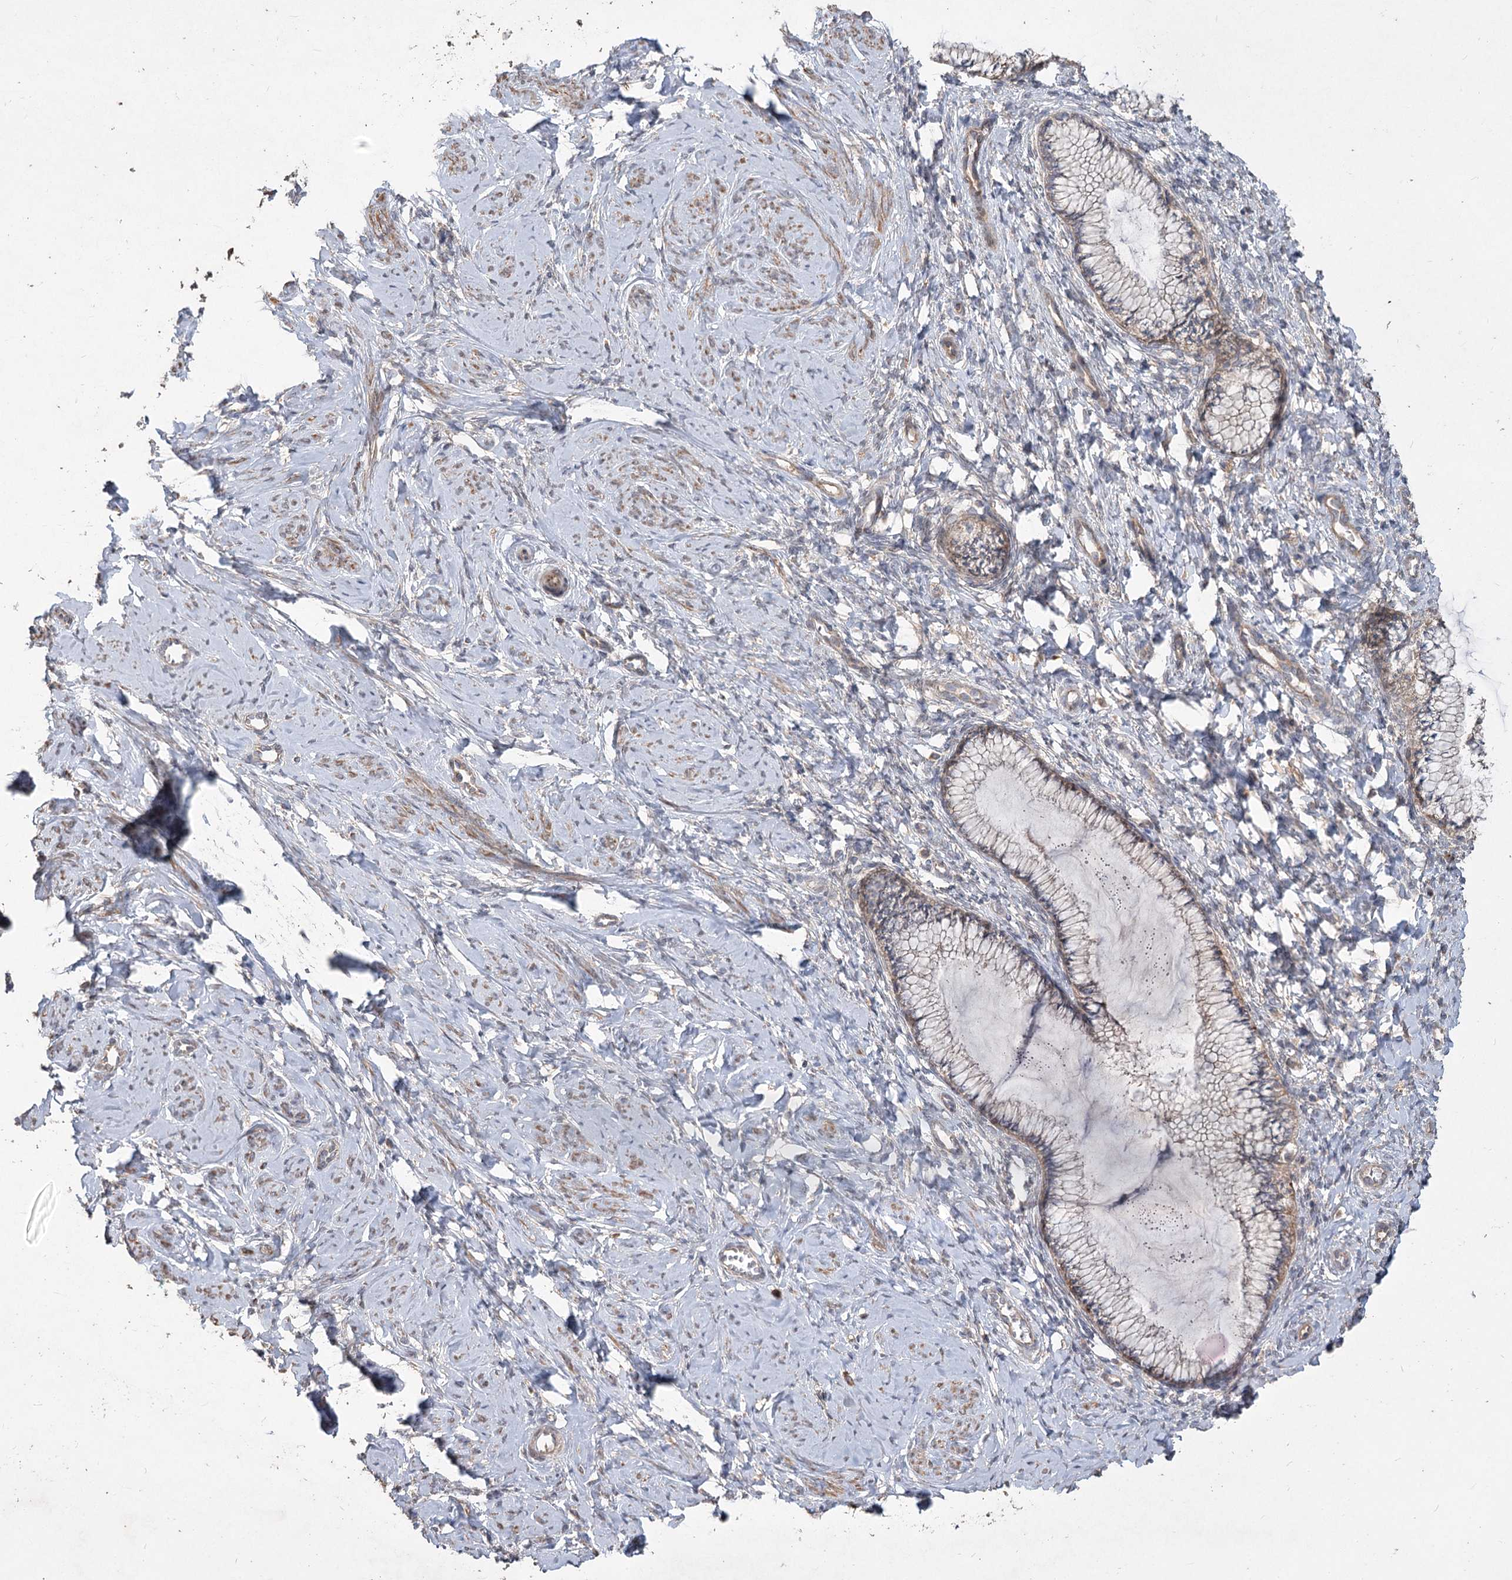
{"staining": {"intensity": "moderate", "quantity": "25%-75%", "location": "cytoplasmic/membranous"}, "tissue": "cervix", "cell_type": "Glandular cells", "image_type": "normal", "snomed": [{"axis": "morphology", "description": "Normal tissue, NOS"}, {"axis": "morphology", "description": "Adenocarcinoma, NOS"}, {"axis": "topography", "description": "Cervix"}], "caption": "Immunohistochemical staining of normal cervix reveals moderate cytoplasmic/membranous protein expression in approximately 25%-75% of glandular cells.", "gene": "RIN2", "patient": {"sex": "female", "age": 29}}